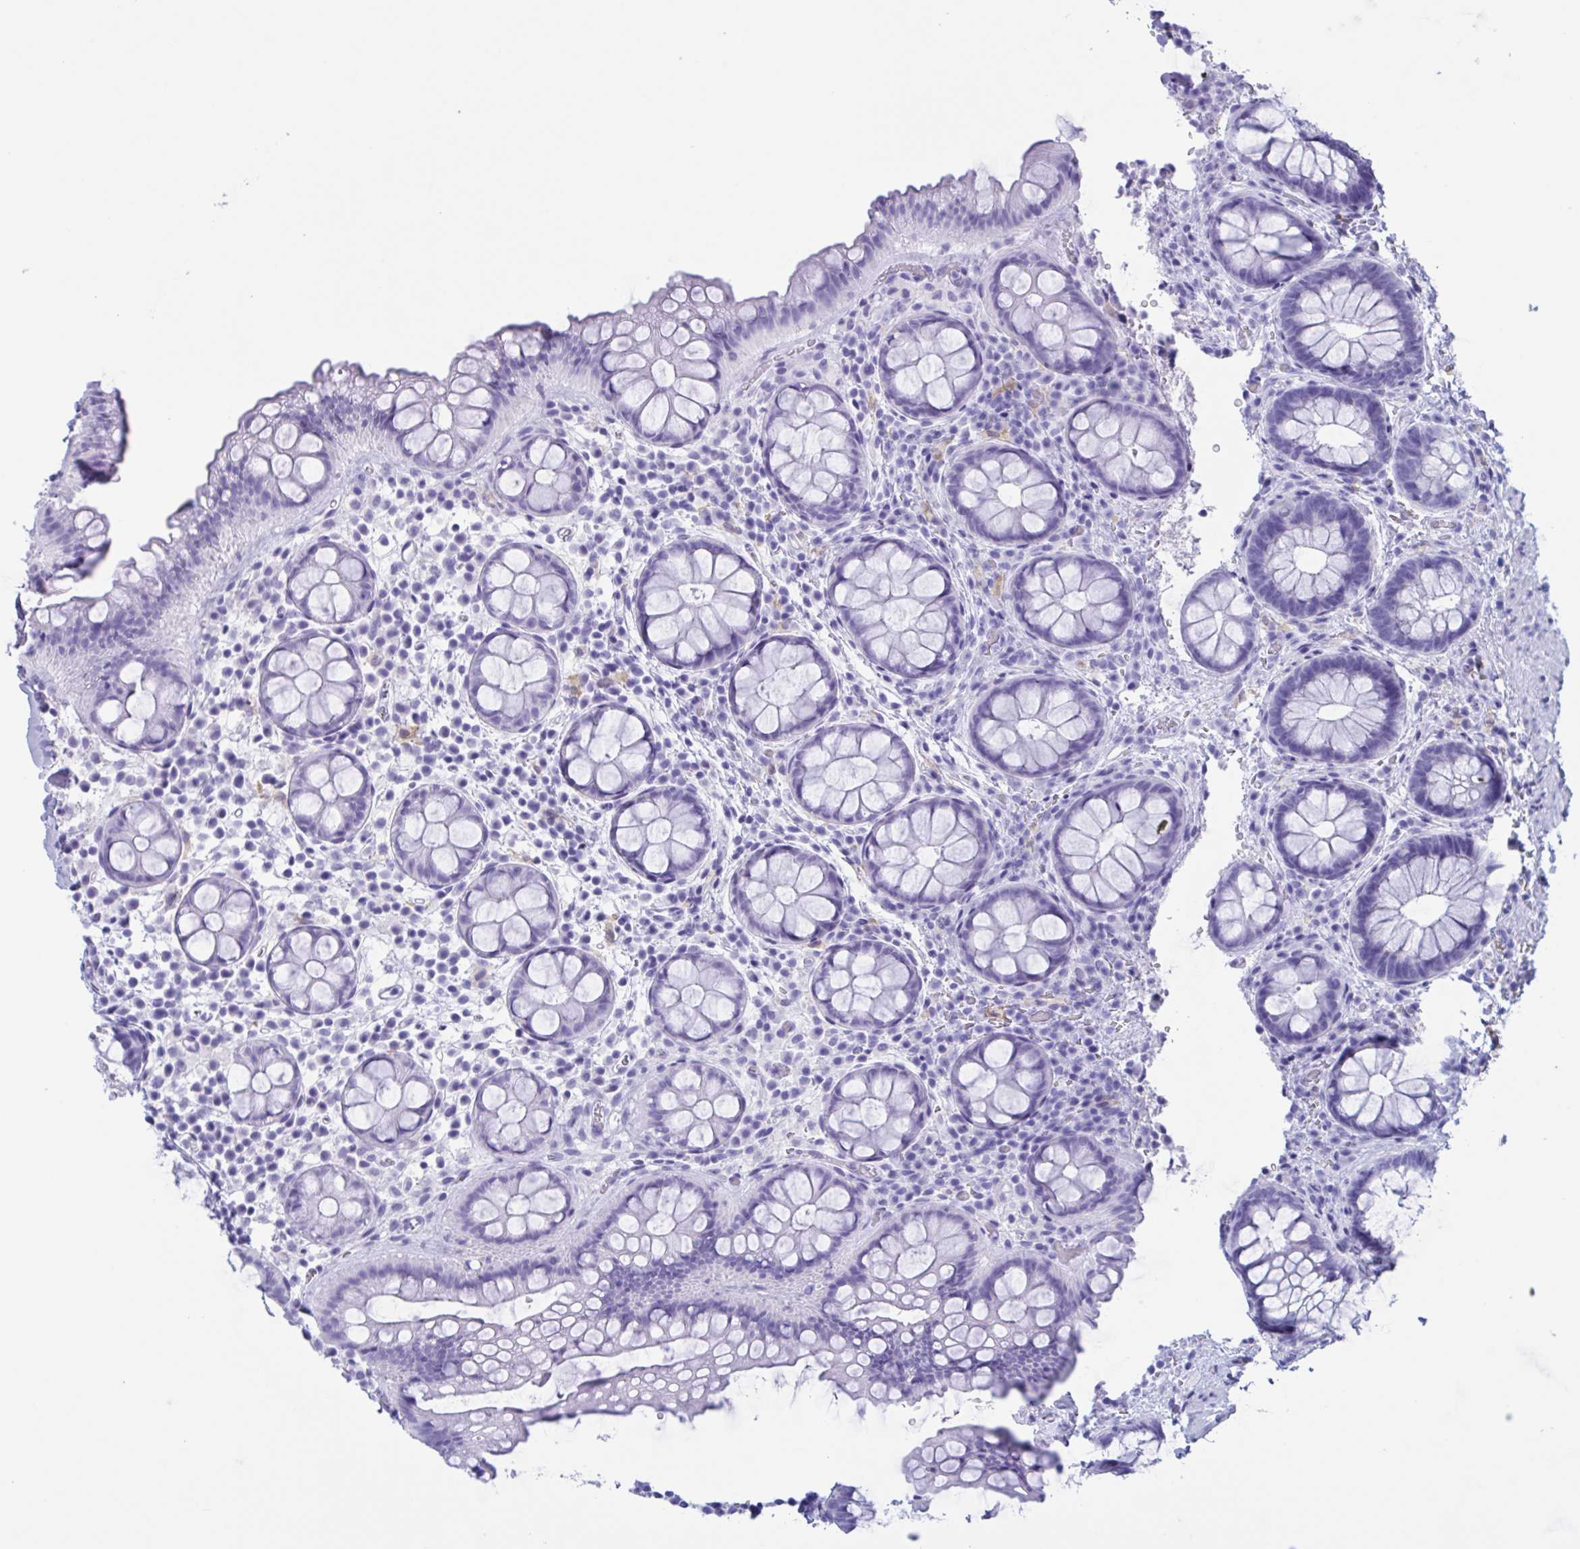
{"staining": {"intensity": "negative", "quantity": "none", "location": "none"}, "tissue": "rectum", "cell_type": "Glandular cells", "image_type": "normal", "snomed": [{"axis": "morphology", "description": "Normal tissue, NOS"}, {"axis": "topography", "description": "Rectum"}], "caption": "A micrograph of rectum stained for a protein demonstrates no brown staining in glandular cells. The staining was performed using DAB (3,3'-diaminobenzidine) to visualize the protein expression in brown, while the nuclei were stained in blue with hematoxylin (Magnification: 20x).", "gene": "ZNF850", "patient": {"sex": "female", "age": 69}}